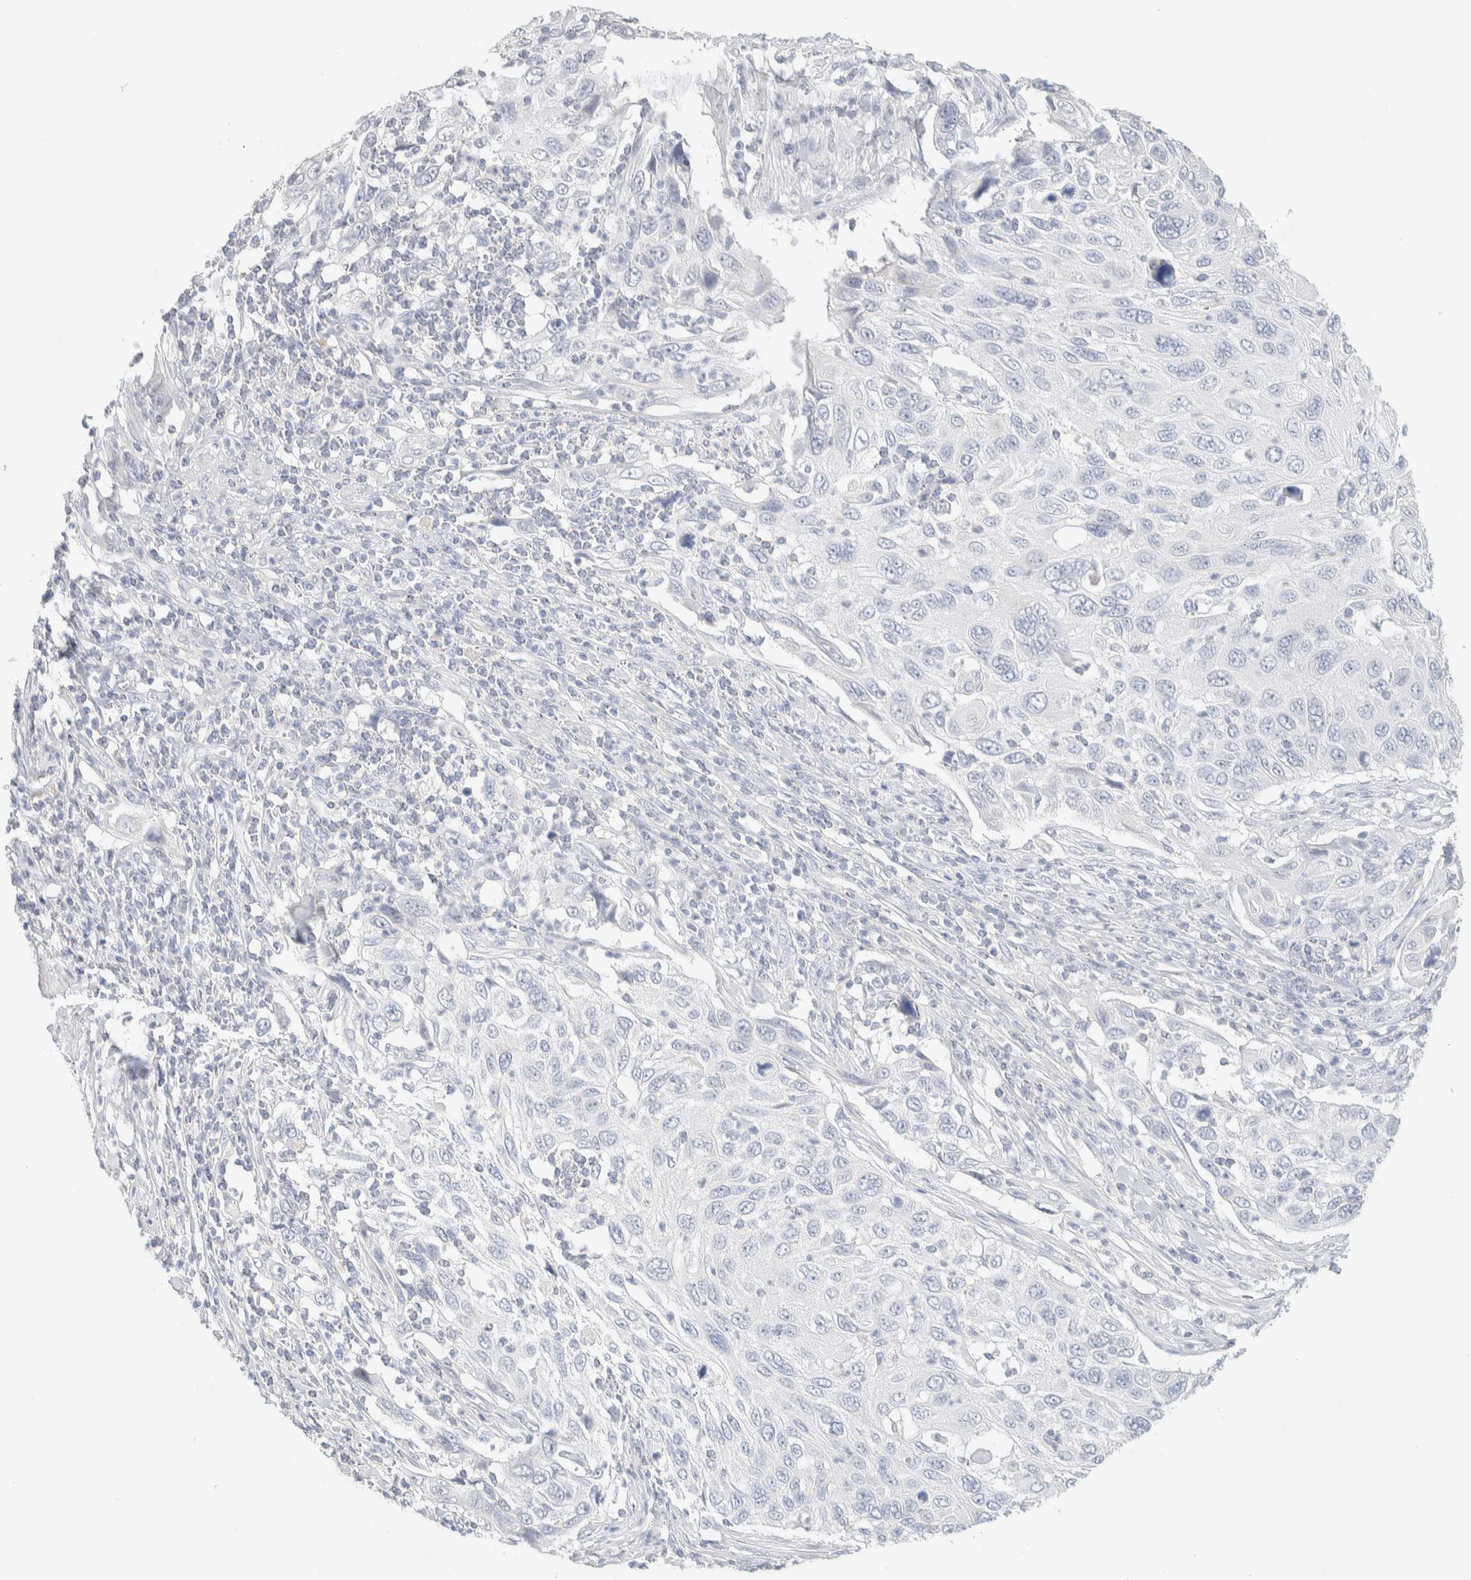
{"staining": {"intensity": "negative", "quantity": "none", "location": "none"}, "tissue": "cervical cancer", "cell_type": "Tumor cells", "image_type": "cancer", "snomed": [{"axis": "morphology", "description": "Squamous cell carcinoma, NOS"}, {"axis": "topography", "description": "Cervix"}], "caption": "DAB immunohistochemical staining of squamous cell carcinoma (cervical) shows no significant positivity in tumor cells. (DAB immunohistochemistry (IHC) with hematoxylin counter stain).", "gene": "RIDA", "patient": {"sex": "female", "age": 70}}